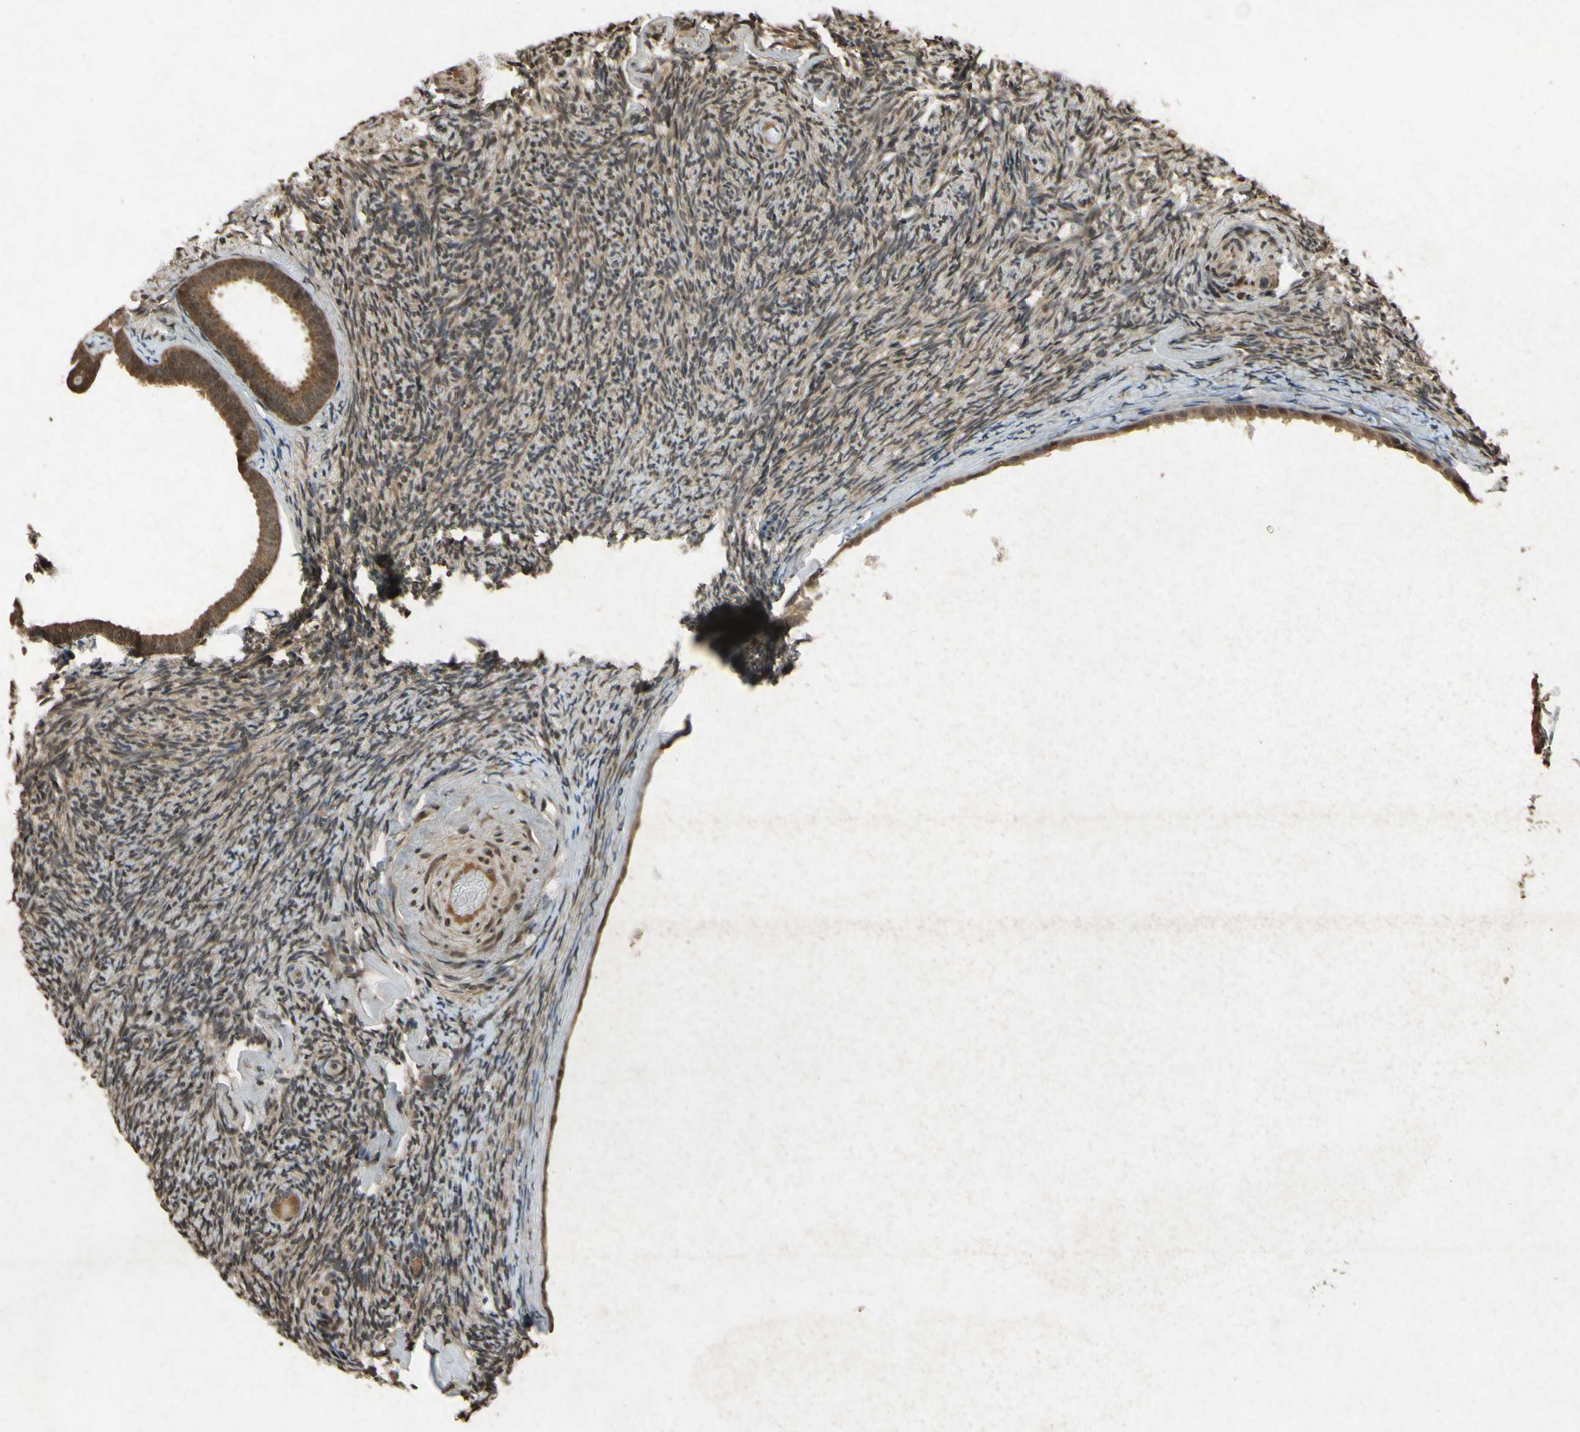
{"staining": {"intensity": "strong", "quantity": ">75%", "location": "cytoplasmic/membranous"}, "tissue": "ovary", "cell_type": "Follicle cells", "image_type": "normal", "snomed": [{"axis": "morphology", "description": "Normal tissue, NOS"}, {"axis": "topography", "description": "Ovary"}], "caption": "The immunohistochemical stain labels strong cytoplasmic/membranous staining in follicle cells of benign ovary.", "gene": "ATP6V1H", "patient": {"sex": "female", "age": 60}}